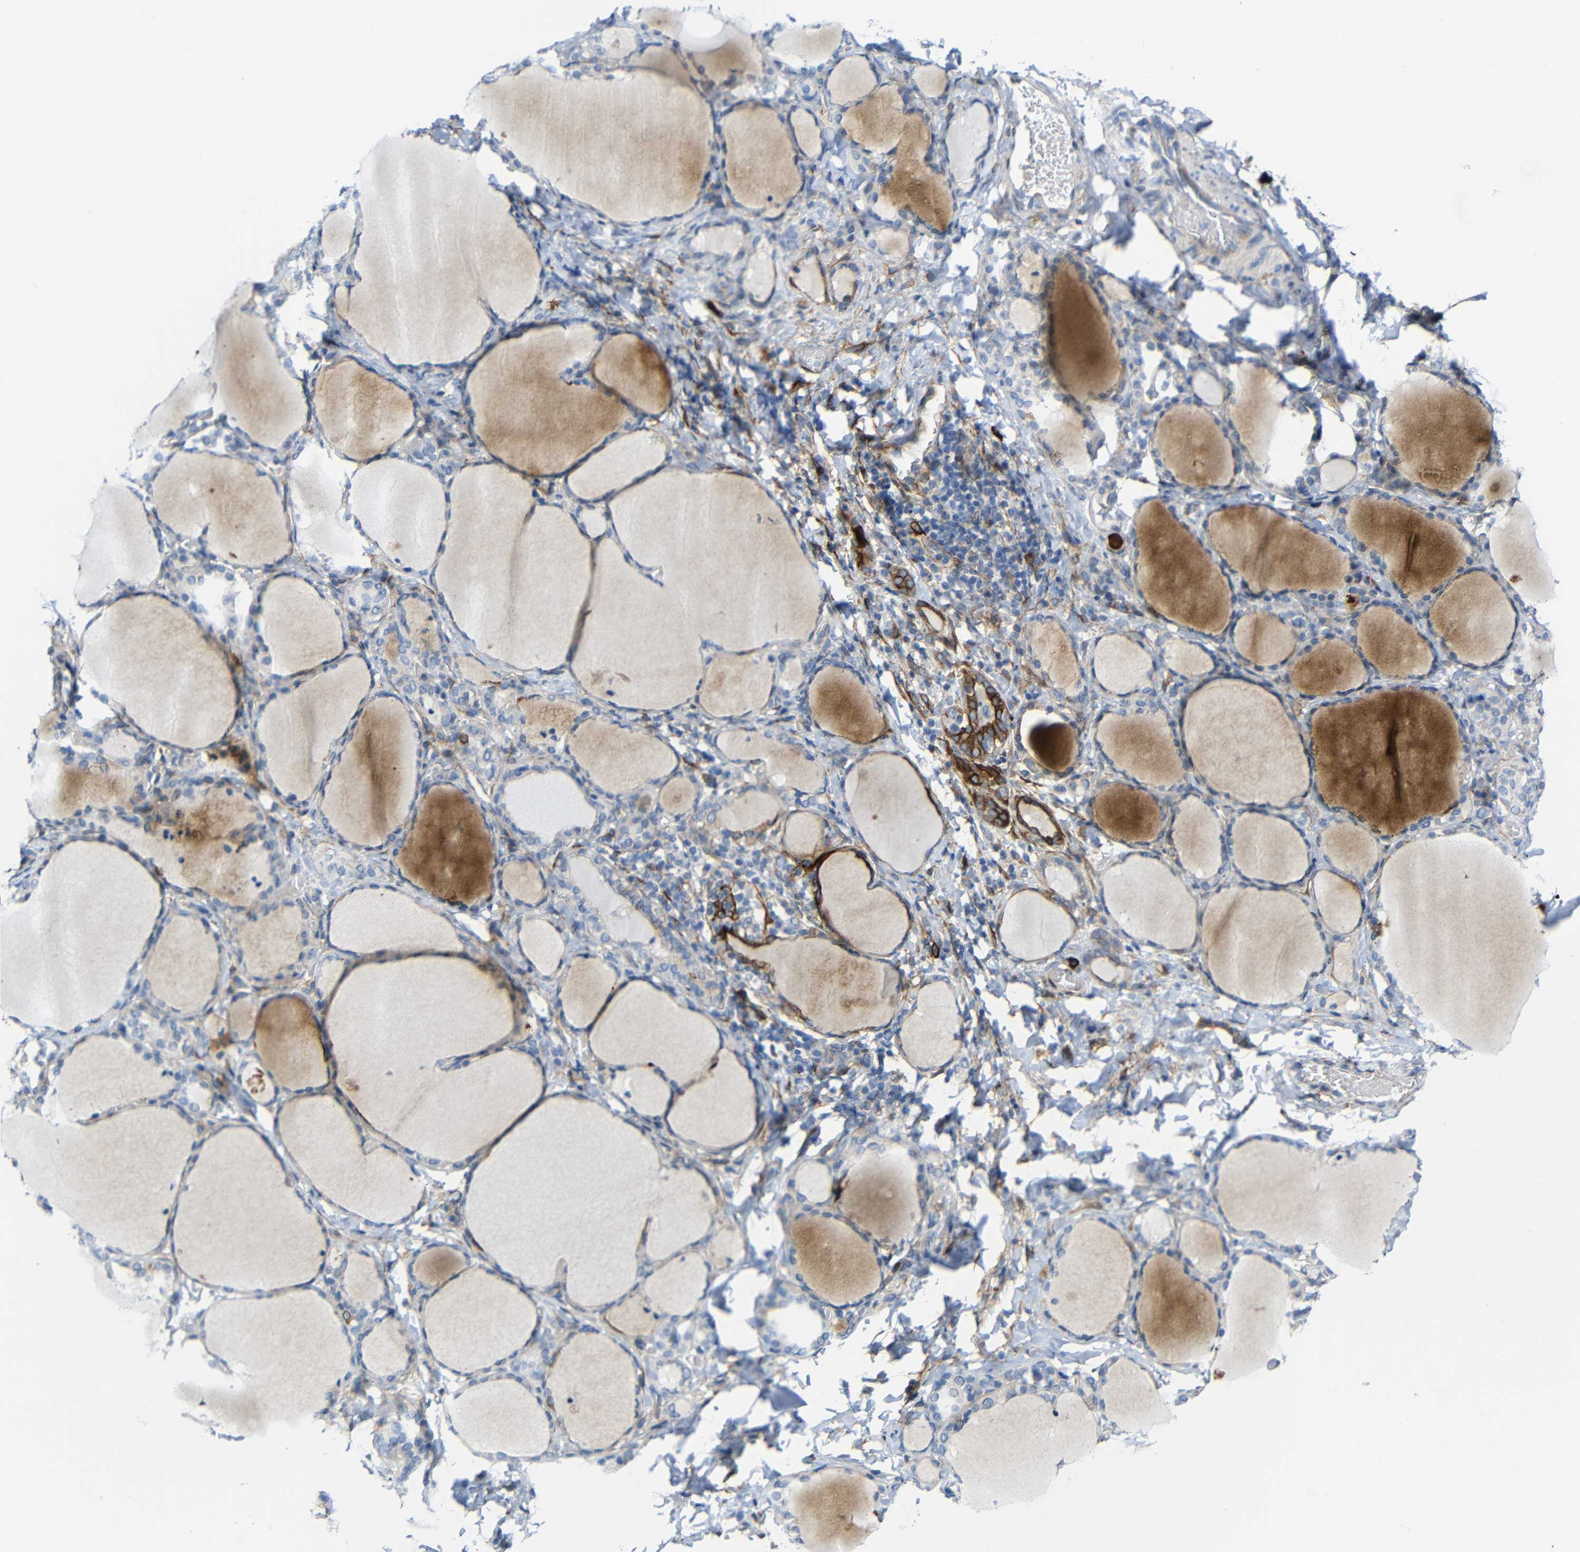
{"staining": {"intensity": "weak", "quantity": "<25%", "location": "cytoplasmic/membranous"}, "tissue": "thyroid gland", "cell_type": "Glandular cells", "image_type": "normal", "snomed": [{"axis": "morphology", "description": "Normal tissue, NOS"}, {"axis": "morphology", "description": "Papillary adenocarcinoma, NOS"}, {"axis": "topography", "description": "Thyroid gland"}], "caption": "A high-resolution histopathology image shows IHC staining of benign thyroid gland, which demonstrates no significant staining in glandular cells.", "gene": "DCLK1", "patient": {"sex": "female", "age": 30}}